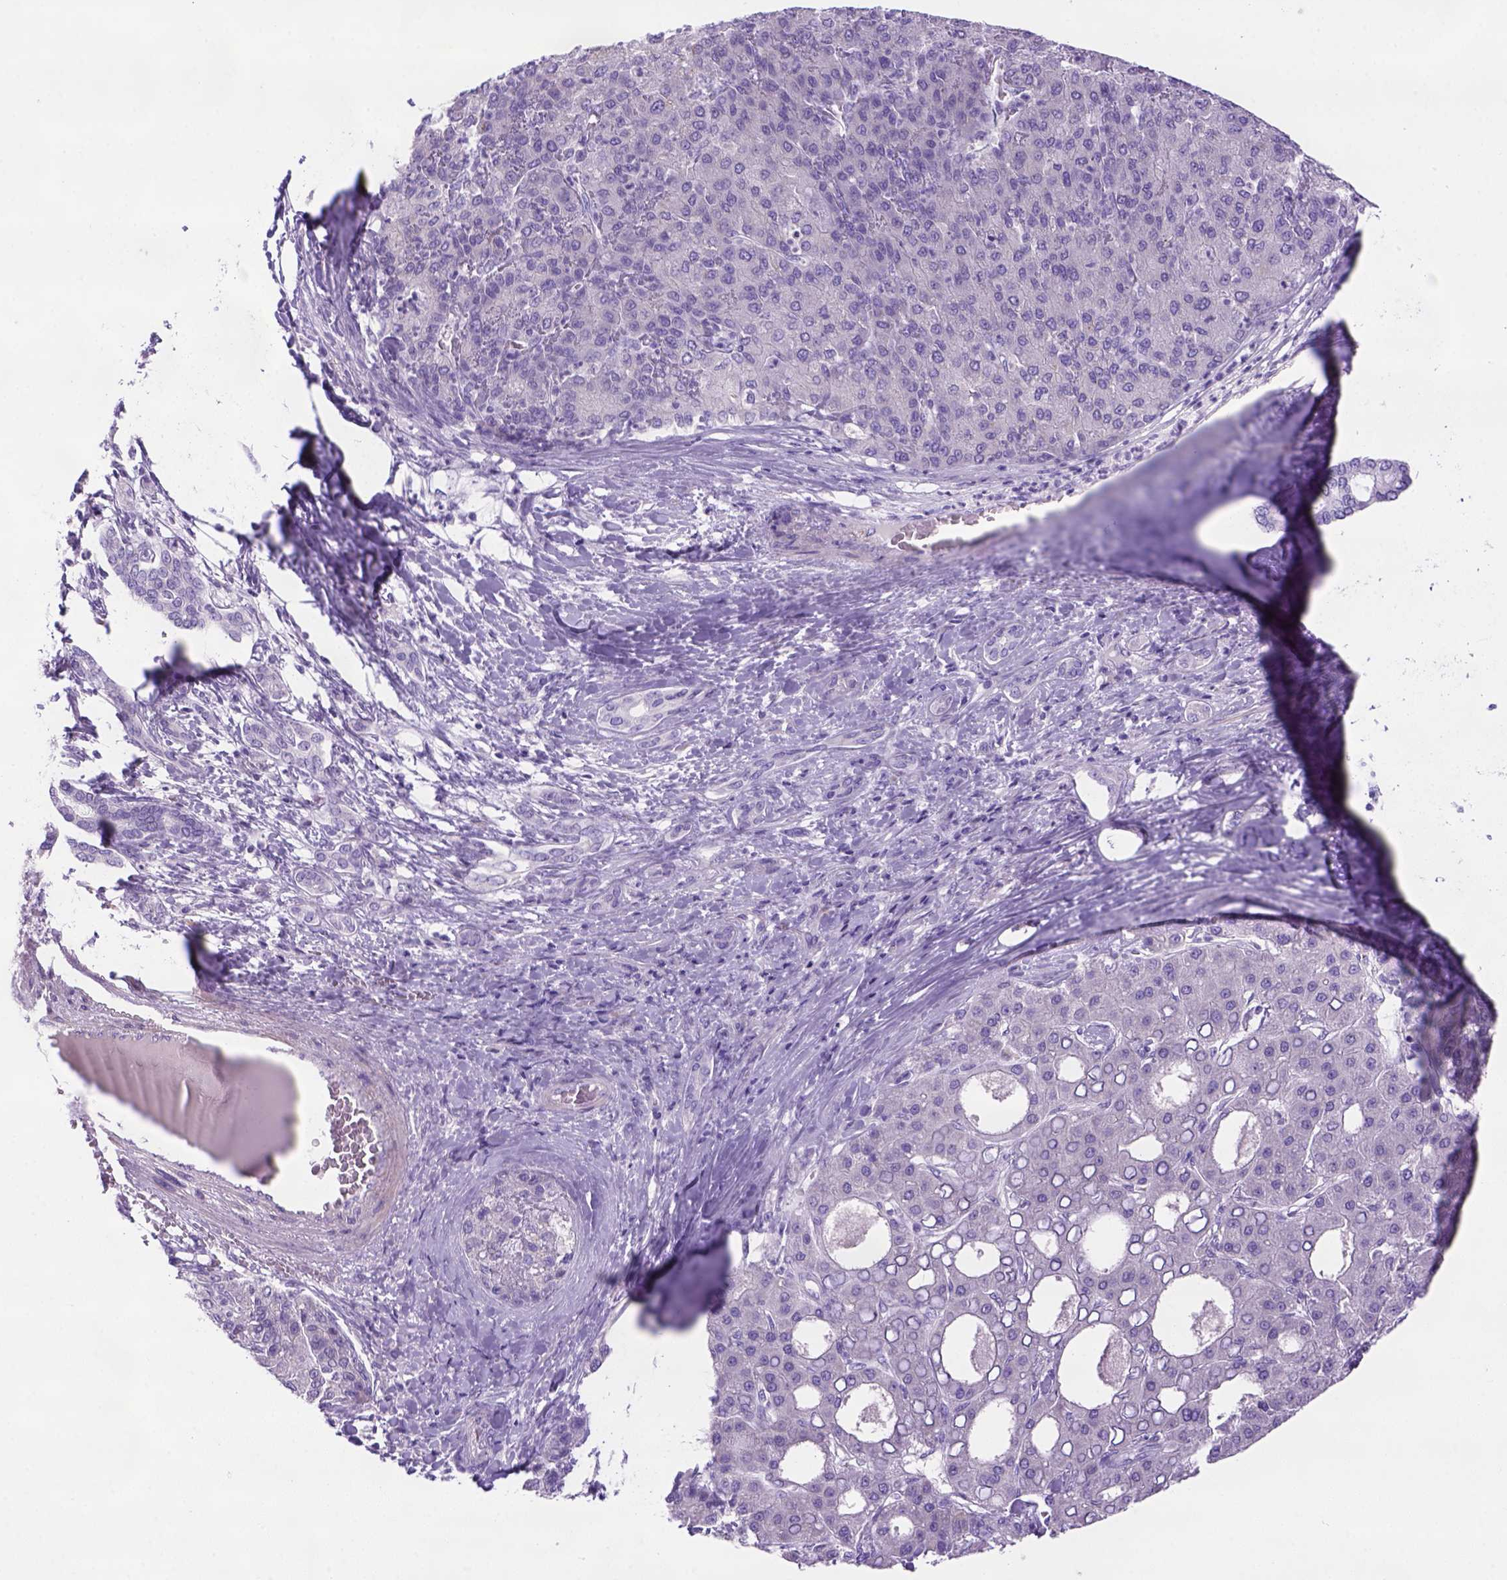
{"staining": {"intensity": "negative", "quantity": "none", "location": "none"}, "tissue": "liver cancer", "cell_type": "Tumor cells", "image_type": "cancer", "snomed": [{"axis": "morphology", "description": "Carcinoma, Hepatocellular, NOS"}, {"axis": "topography", "description": "Liver"}], "caption": "IHC of human liver cancer shows no positivity in tumor cells.", "gene": "DNAH11", "patient": {"sex": "male", "age": 65}}